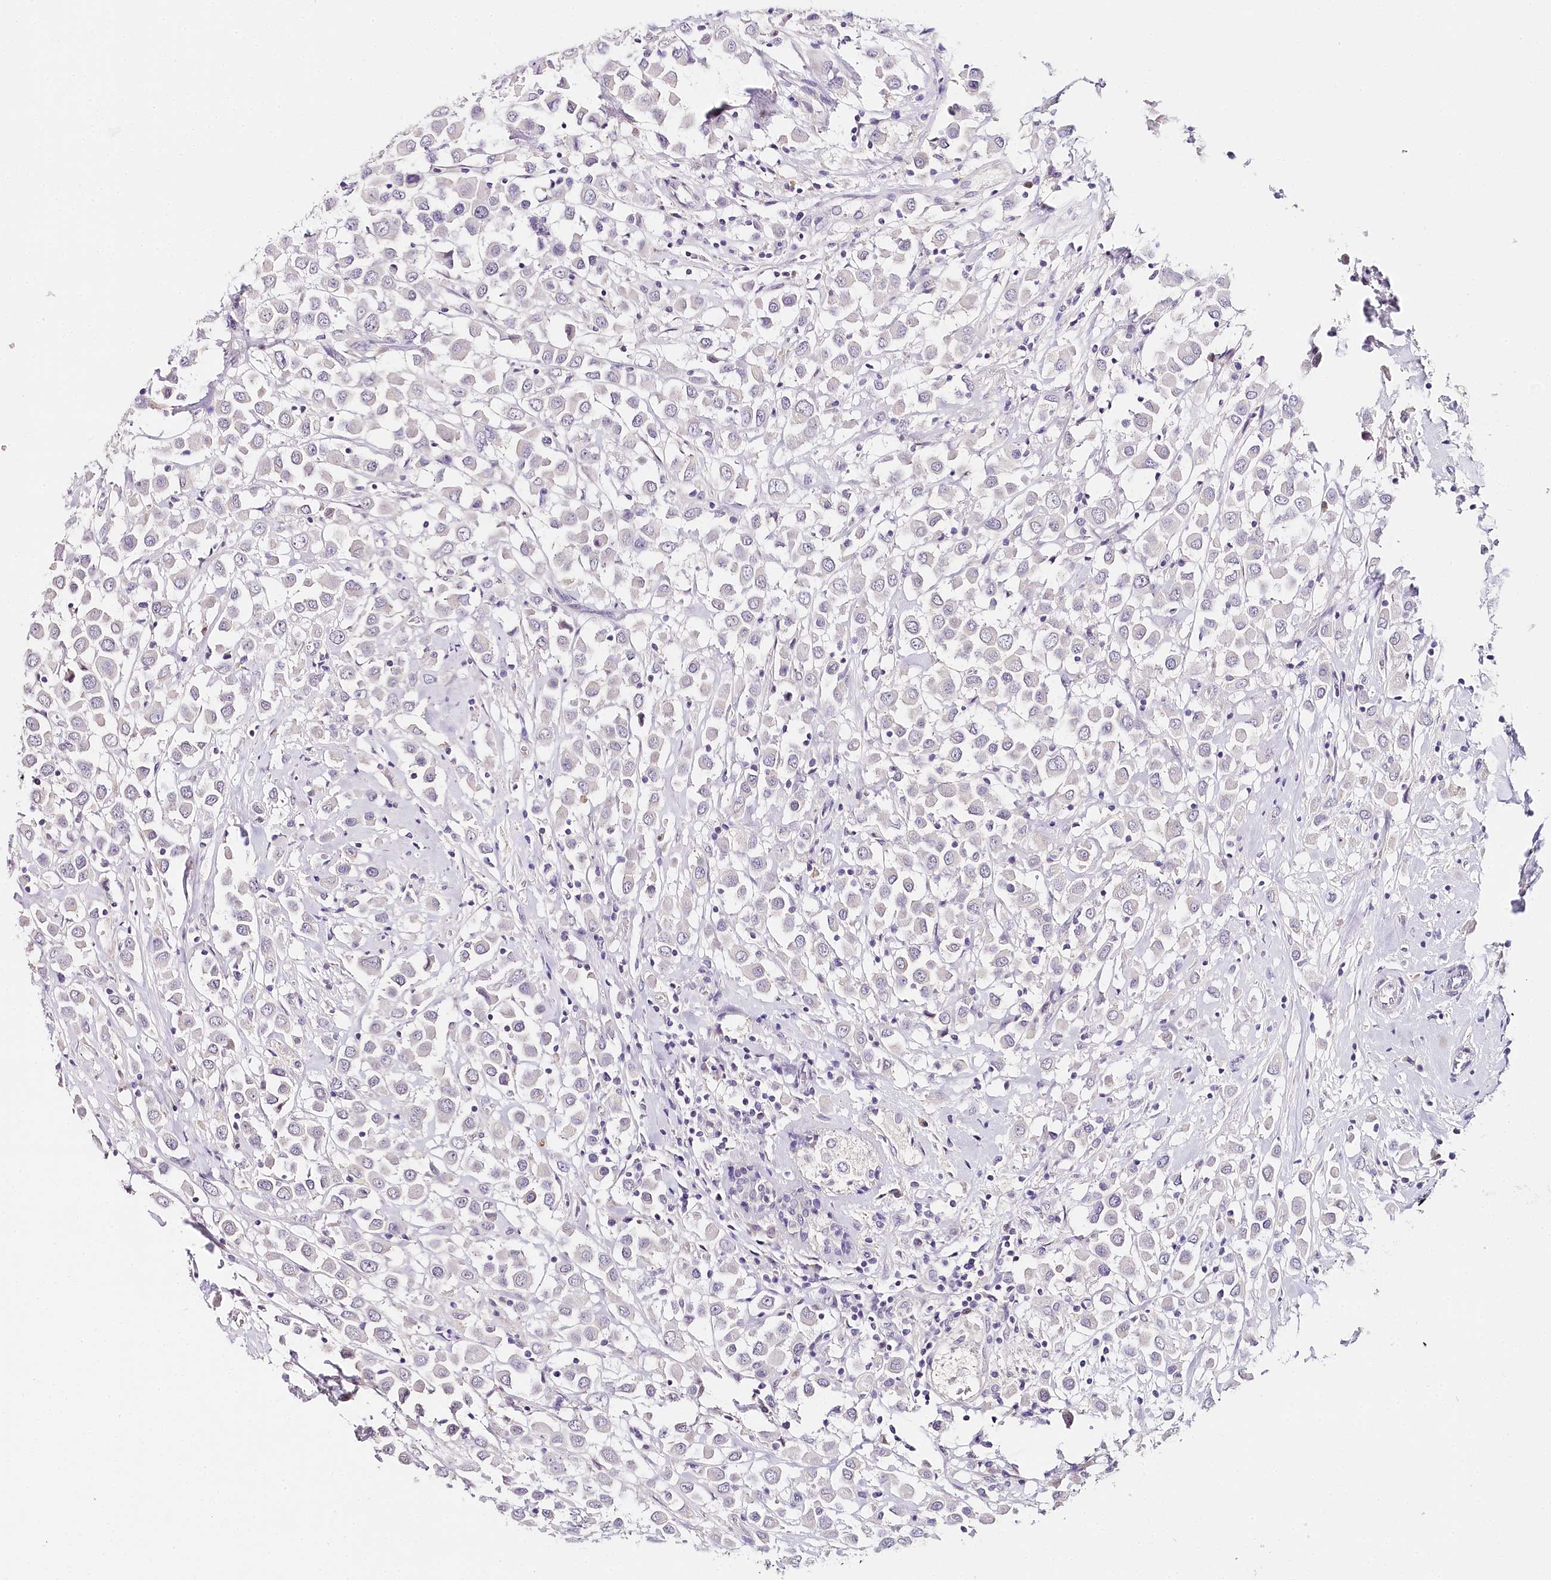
{"staining": {"intensity": "negative", "quantity": "none", "location": "none"}, "tissue": "breast cancer", "cell_type": "Tumor cells", "image_type": "cancer", "snomed": [{"axis": "morphology", "description": "Duct carcinoma"}, {"axis": "topography", "description": "Breast"}], "caption": "A high-resolution histopathology image shows immunohistochemistry staining of breast cancer (invasive ductal carcinoma), which reveals no significant expression in tumor cells. (Immunohistochemistry (ihc), brightfield microscopy, high magnification).", "gene": "TP53", "patient": {"sex": "female", "age": 61}}